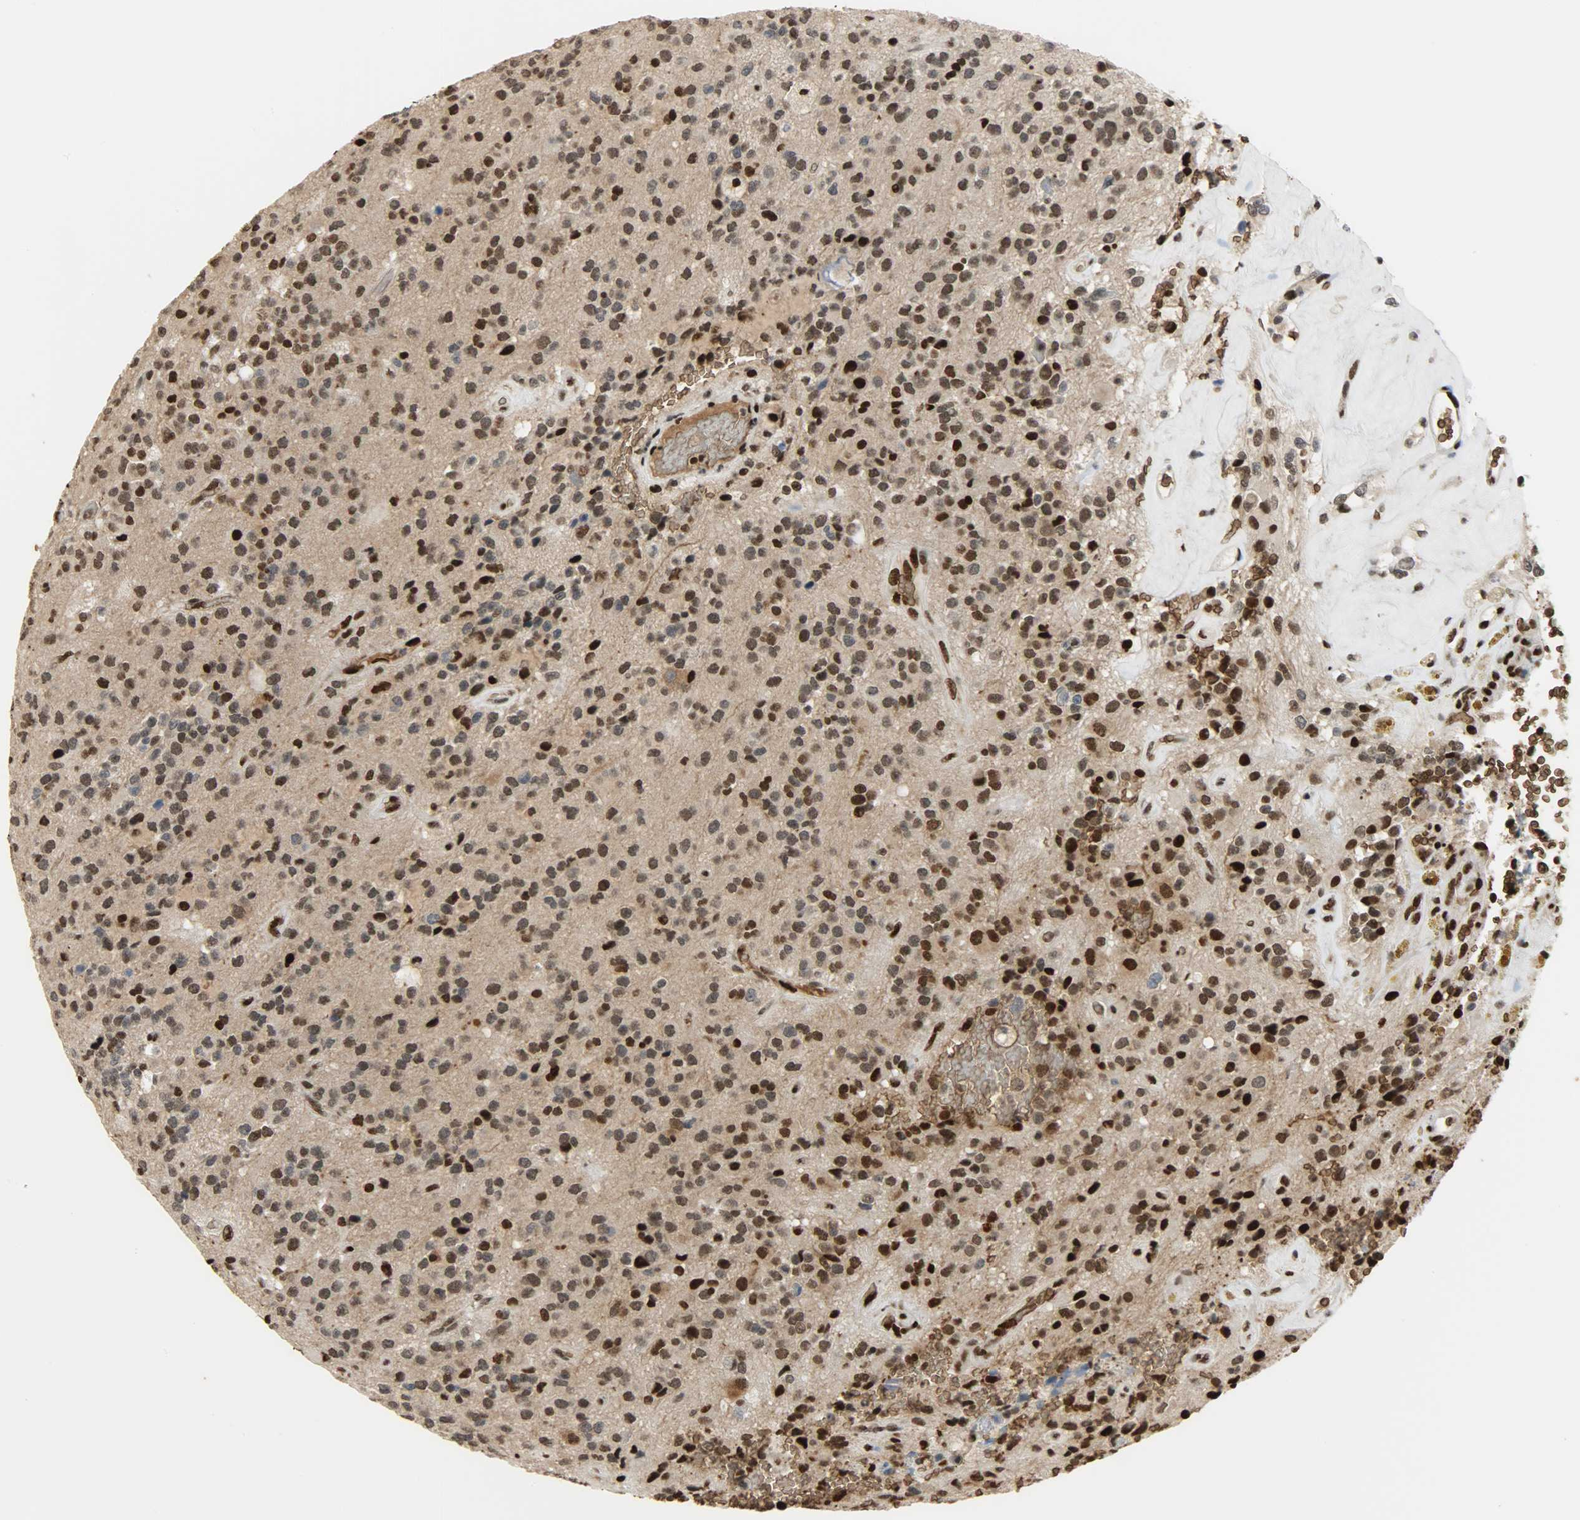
{"staining": {"intensity": "strong", "quantity": ">75%", "location": "cytoplasmic/membranous,nuclear"}, "tissue": "glioma", "cell_type": "Tumor cells", "image_type": "cancer", "snomed": [{"axis": "morphology", "description": "Glioma, malignant, High grade"}, {"axis": "topography", "description": "pancreas cauda"}], "caption": "Immunohistochemical staining of glioma exhibits strong cytoplasmic/membranous and nuclear protein staining in approximately >75% of tumor cells. The protein of interest is stained brown, and the nuclei are stained in blue (DAB IHC with brightfield microscopy, high magnification).", "gene": "SNAI1", "patient": {"sex": "male", "age": 60}}